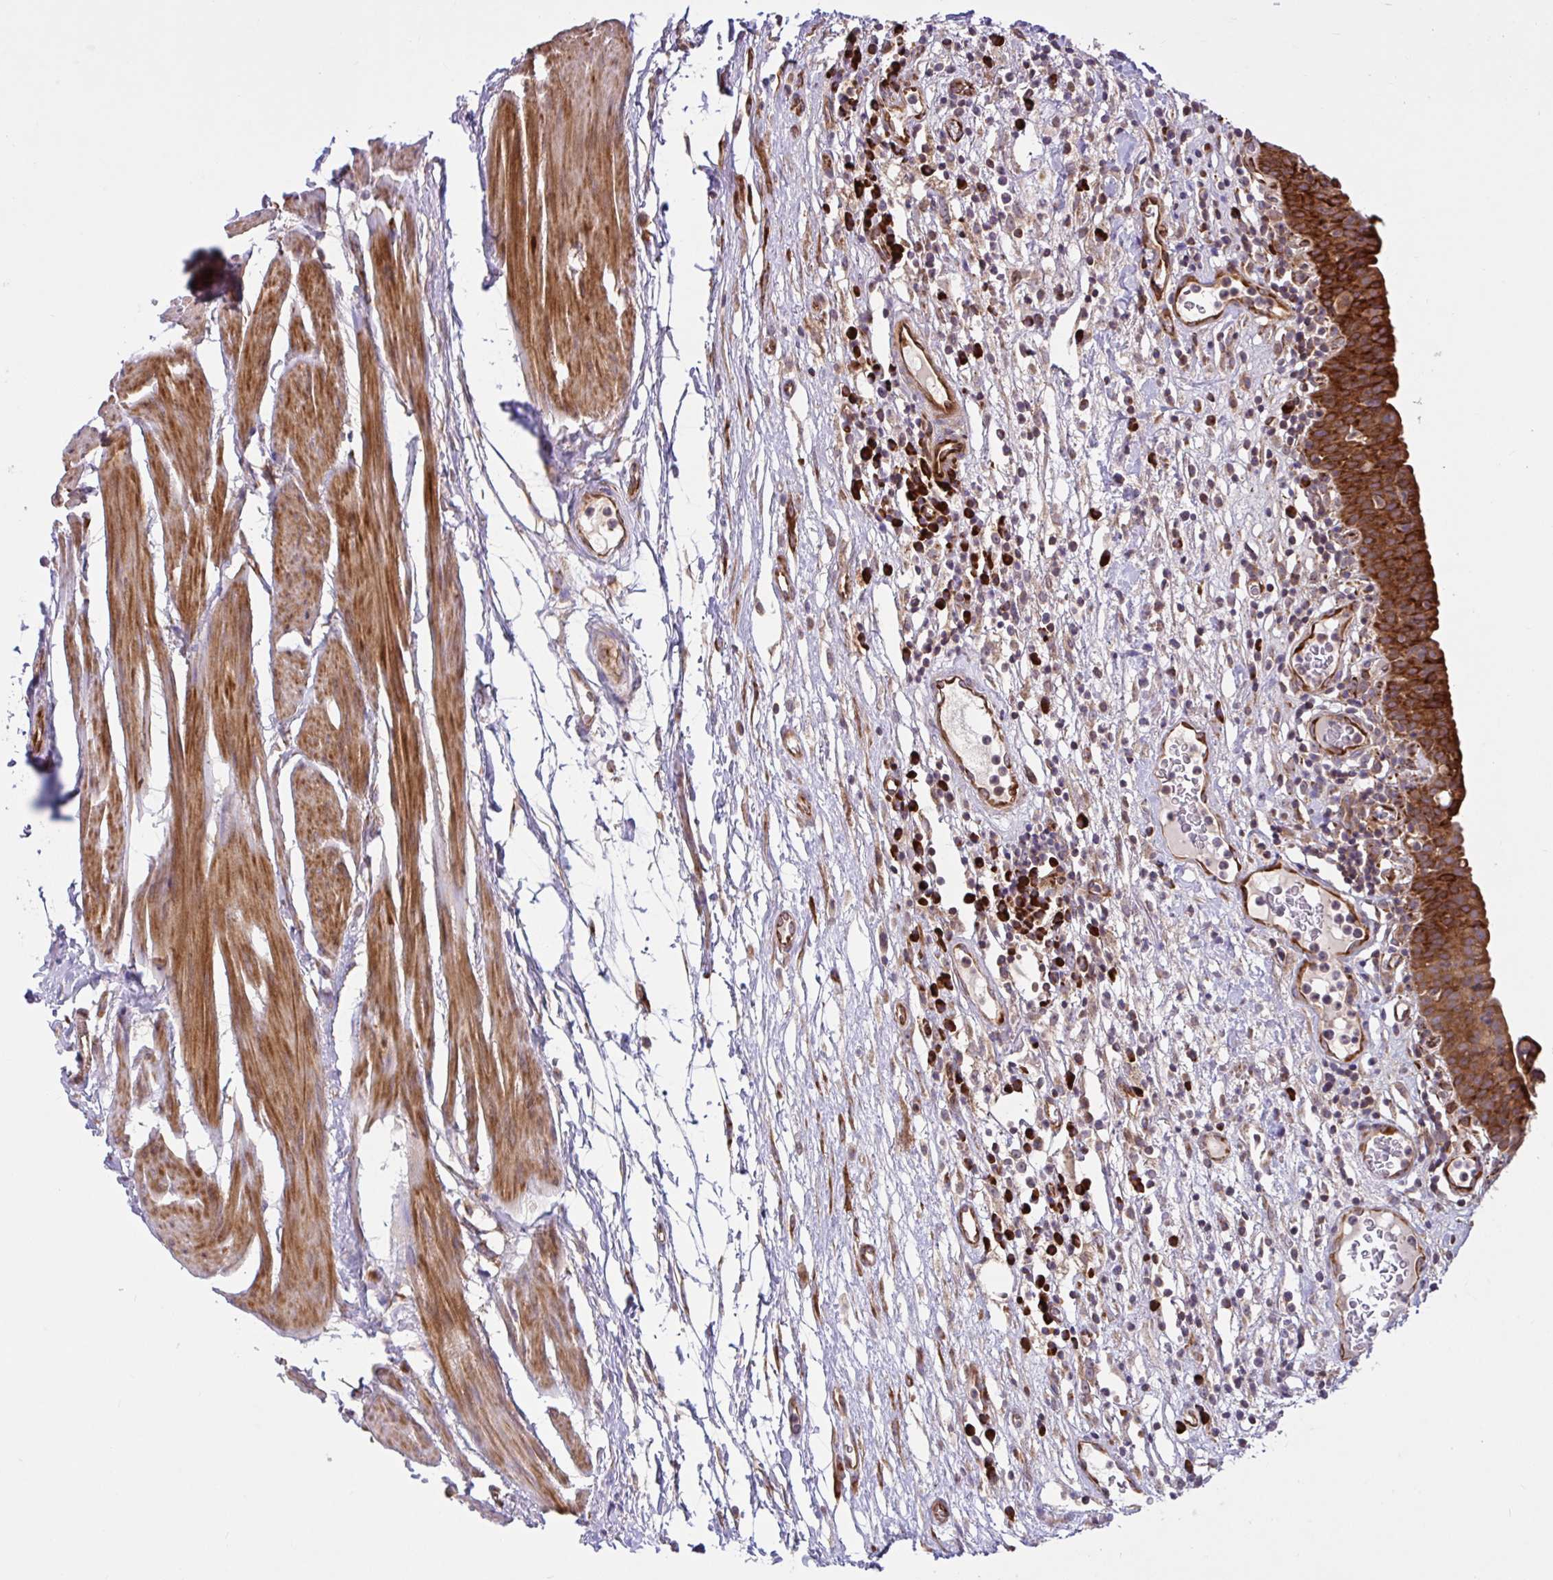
{"staining": {"intensity": "strong", "quantity": ">75%", "location": "cytoplasmic/membranous"}, "tissue": "urinary bladder", "cell_type": "Urothelial cells", "image_type": "normal", "snomed": [{"axis": "morphology", "description": "Normal tissue, NOS"}, {"axis": "morphology", "description": "Inflammation, NOS"}, {"axis": "topography", "description": "Urinary bladder"}], "caption": "The immunohistochemical stain labels strong cytoplasmic/membranous positivity in urothelial cells of normal urinary bladder.", "gene": "NTPCR", "patient": {"sex": "male", "age": 57}}